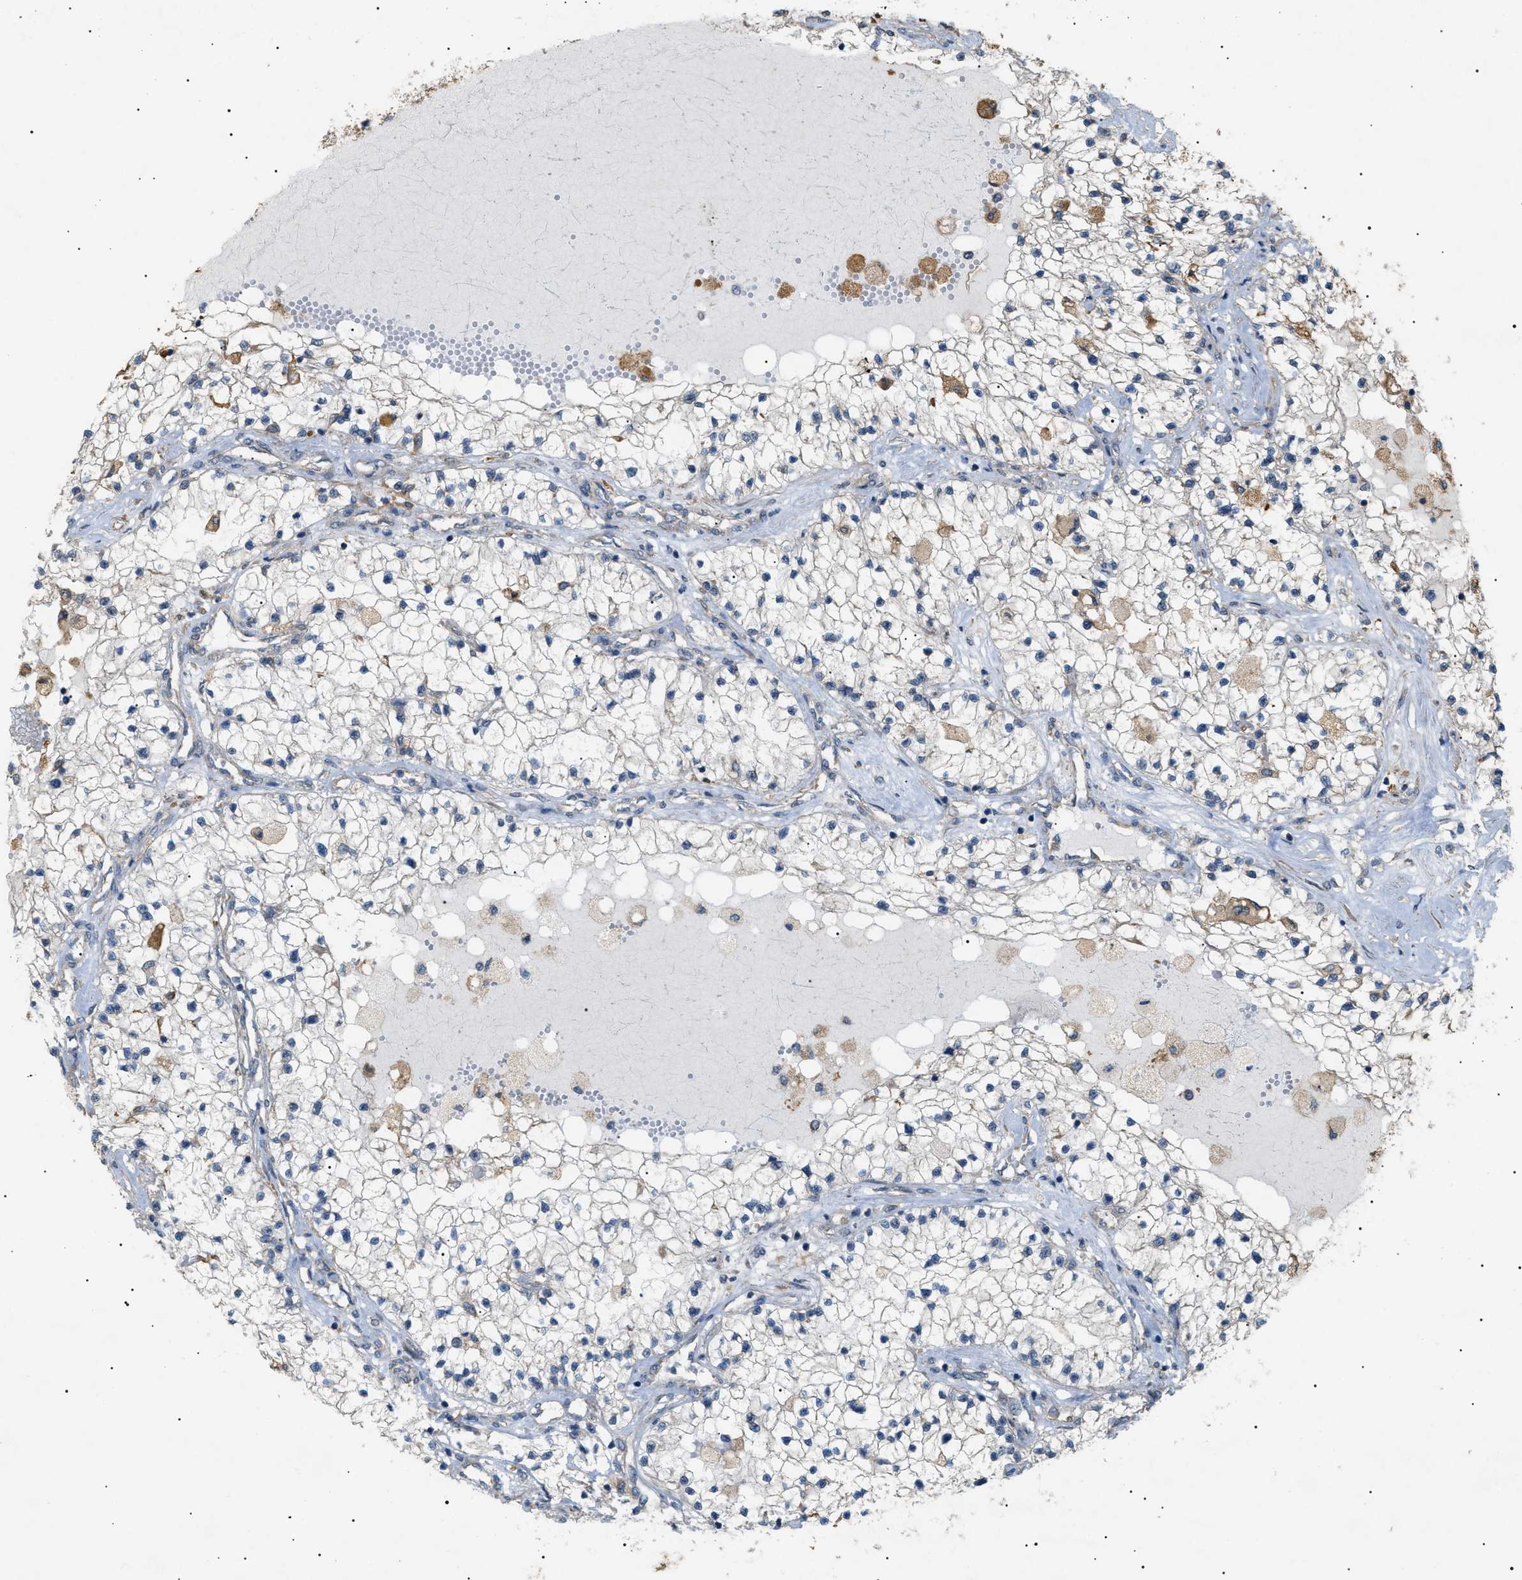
{"staining": {"intensity": "weak", "quantity": "<25%", "location": "cytoplasmic/membranous"}, "tissue": "renal cancer", "cell_type": "Tumor cells", "image_type": "cancer", "snomed": [{"axis": "morphology", "description": "Adenocarcinoma, NOS"}, {"axis": "topography", "description": "Kidney"}], "caption": "Tumor cells show no significant protein expression in adenocarcinoma (renal).", "gene": "IRS2", "patient": {"sex": "male", "age": 68}}